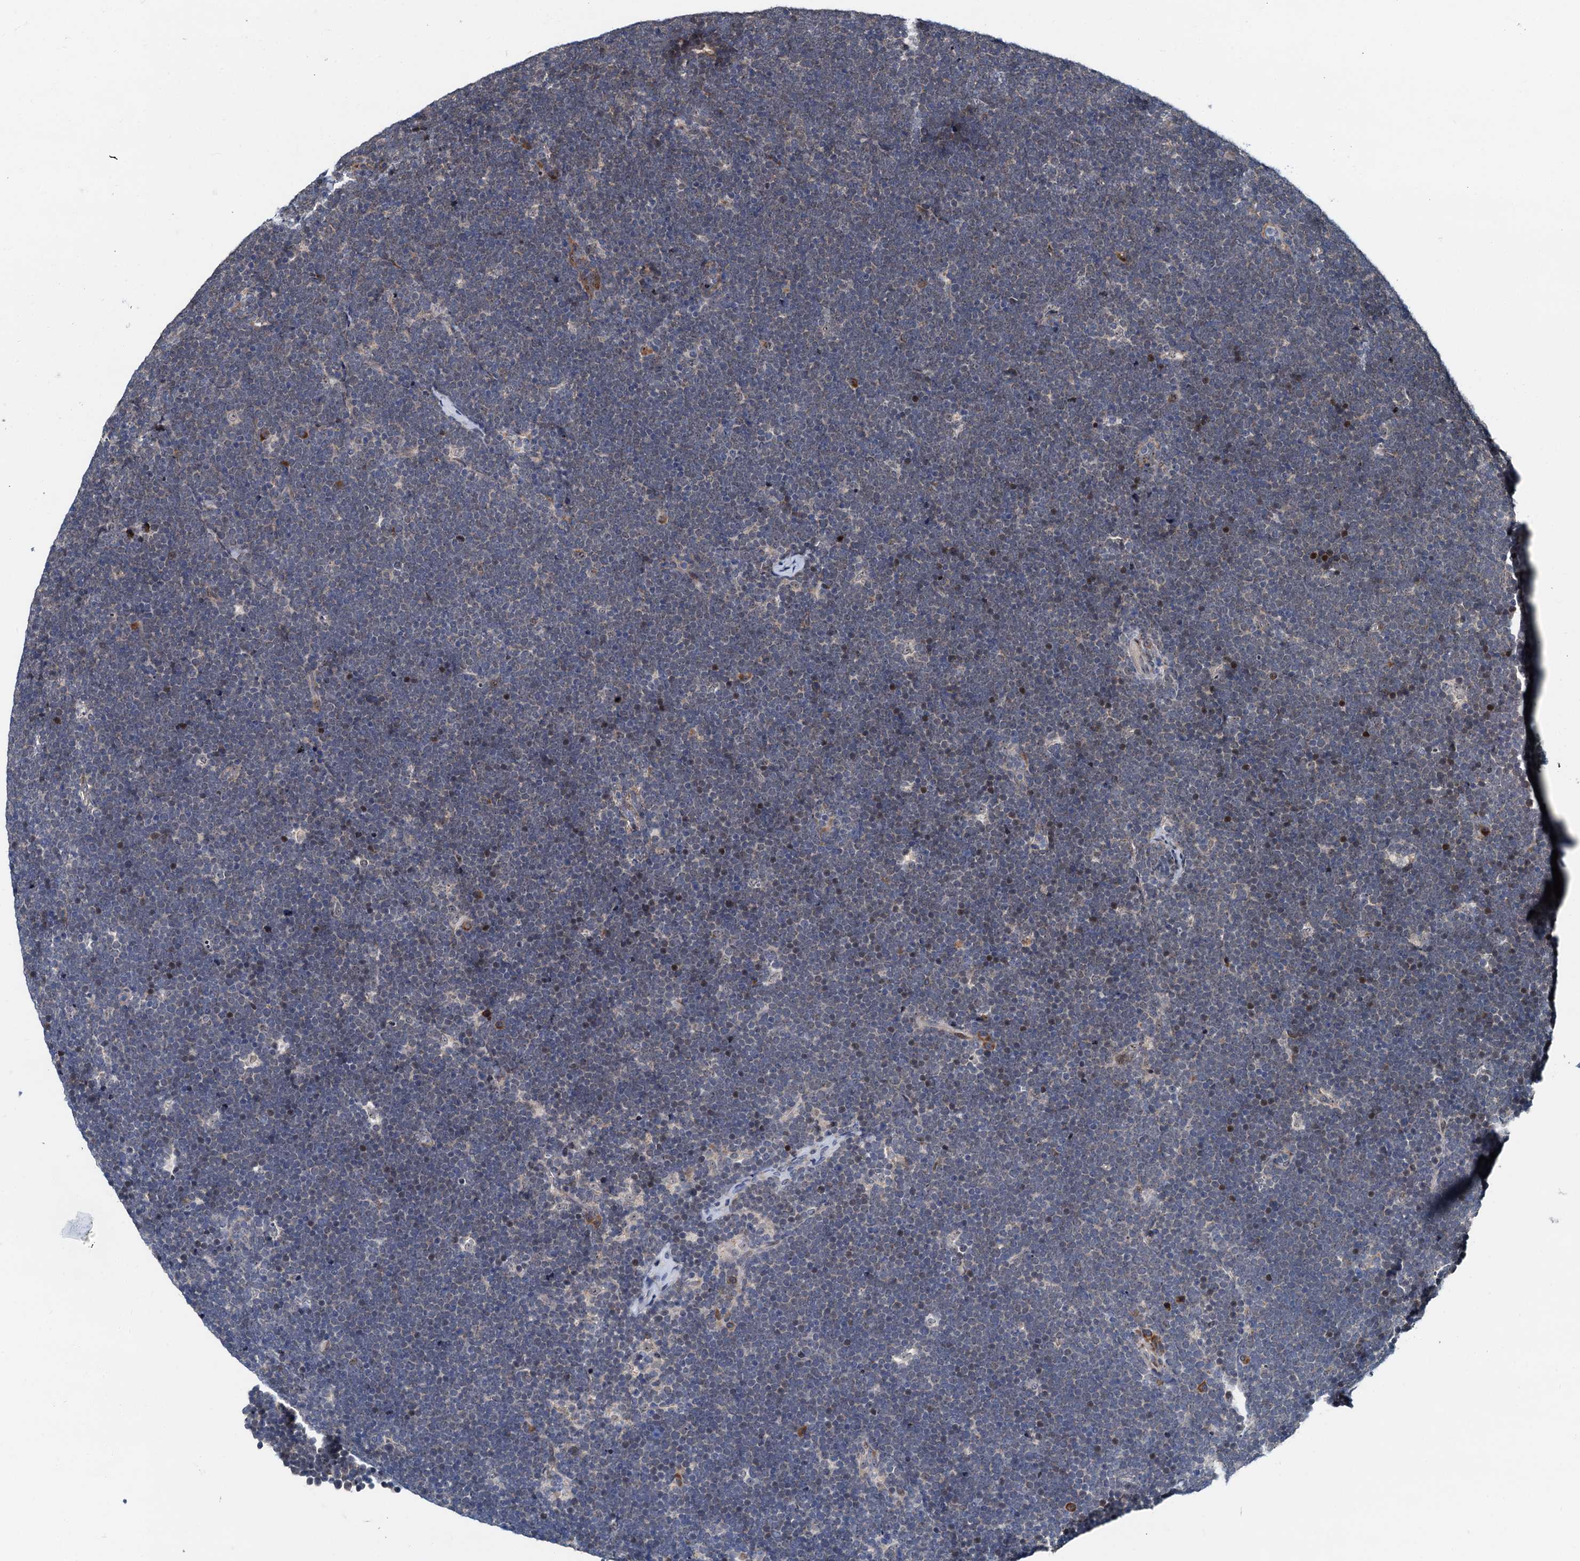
{"staining": {"intensity": "weak", "quantity": "<25%", "location": "cytoplasmic/membranous"}, "tissue": "lymphoma", "cell_type": "Tumor cells", "image_type": "cancer", "snomed": [{"axis": "morphology", "description": "Malignant lymphoma, non-Hodgkin's type, High grade"}, {"axis": "topography", "description": "Lymph node"}], "caption": "Immunohistochemistry image of human high-grade malignant lymphoma, non-Hodgkin's type stained for a protein (brown), which displays no staining in tumor cells.", "gene": "DNAJC21", "patient": {"sex": "male", "age": 13}}